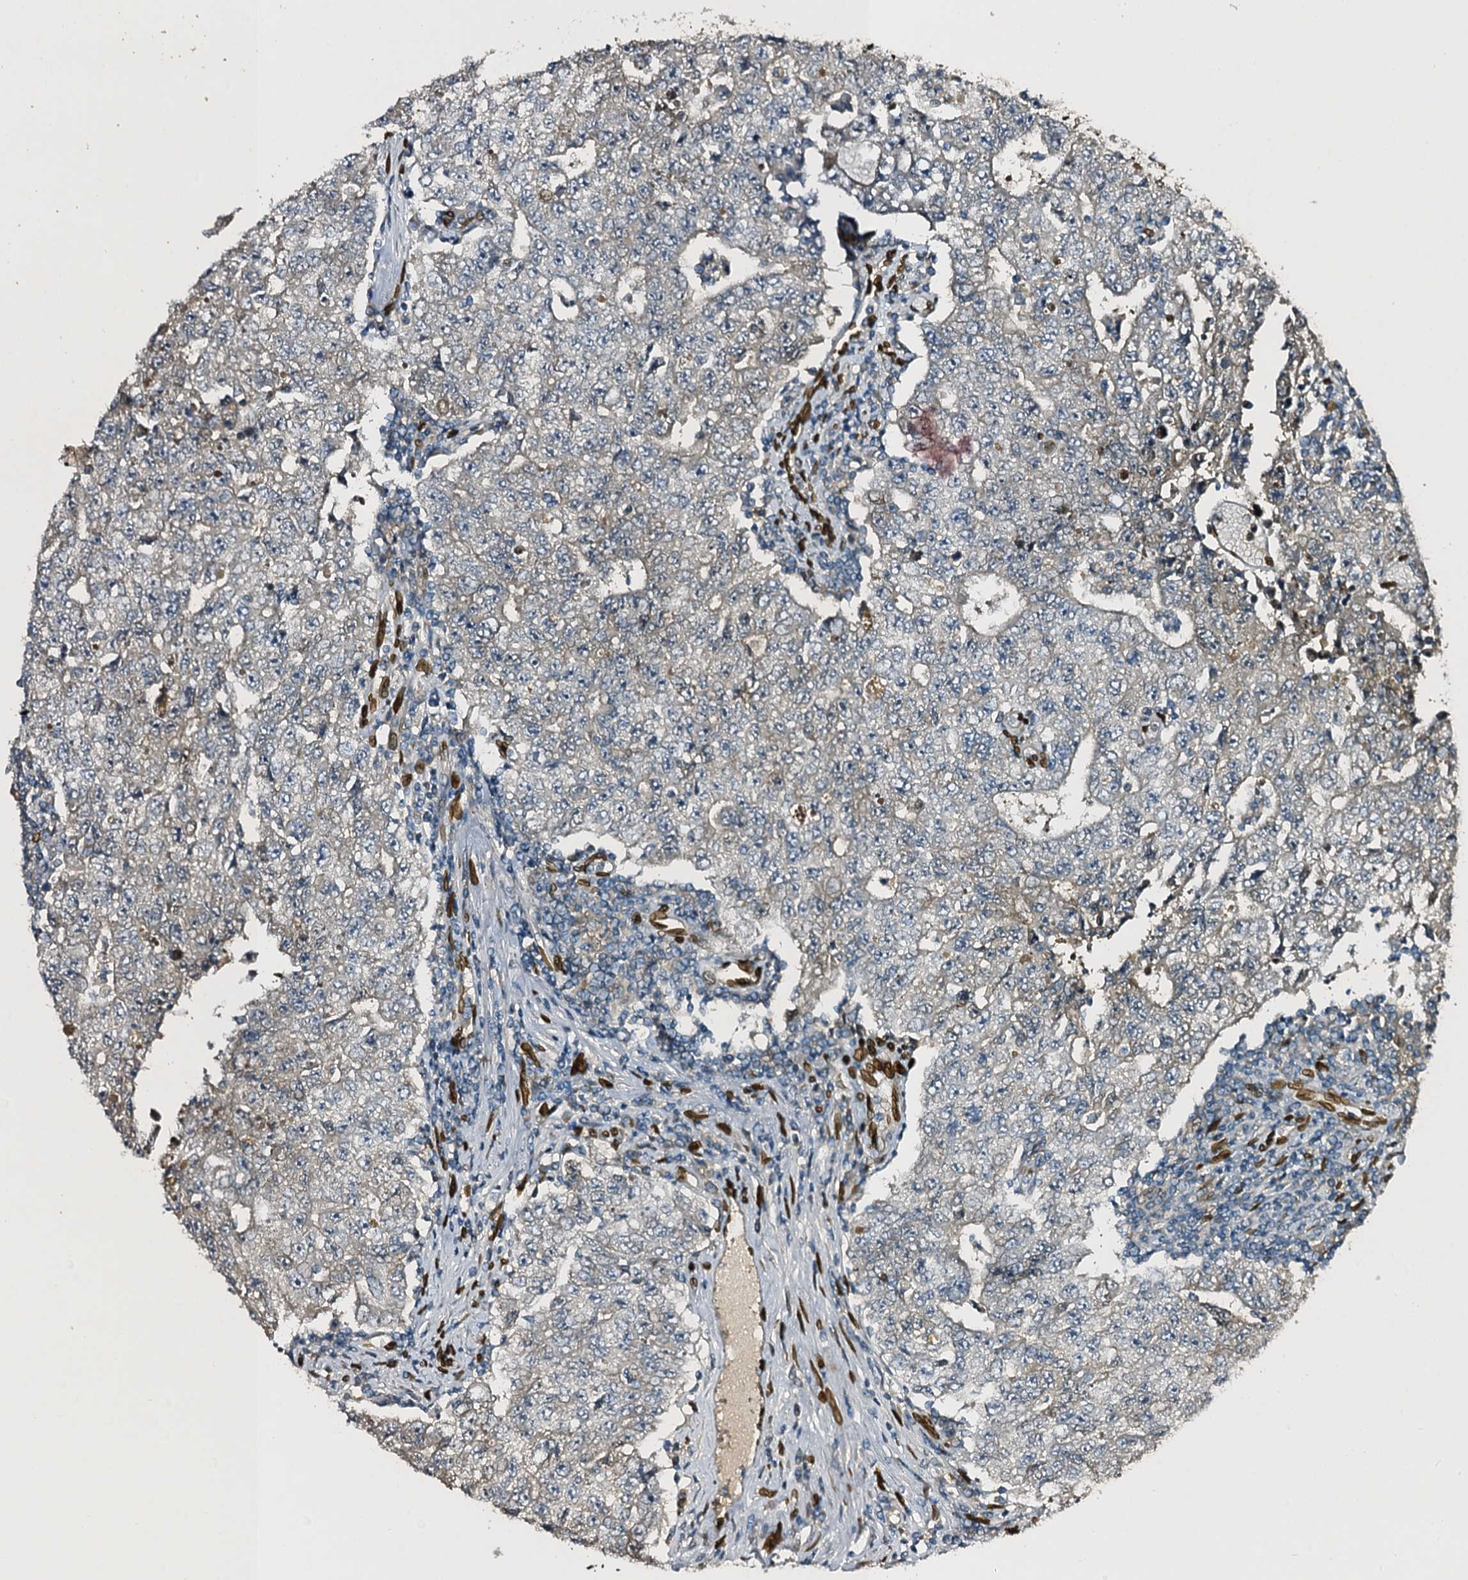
{"staining": {"intensity": "negative", "quantity": "none", "location": "none"}, "tissue": "testis cancer", "cell_type": "Tumor cells", "image_type": "cancer", "snomed": [{"axis": "morphology", "description": "Carcinoma, Embryonal, NOS"}, {"axis": "topography", "description": "Testis"}], "caption": "Protein analysis of testis embryonal carcinoma exhibits no significant positivity in tumor cells.", "gene": "SLC11A2", "patient": {"sex": "male", "age": 17}}